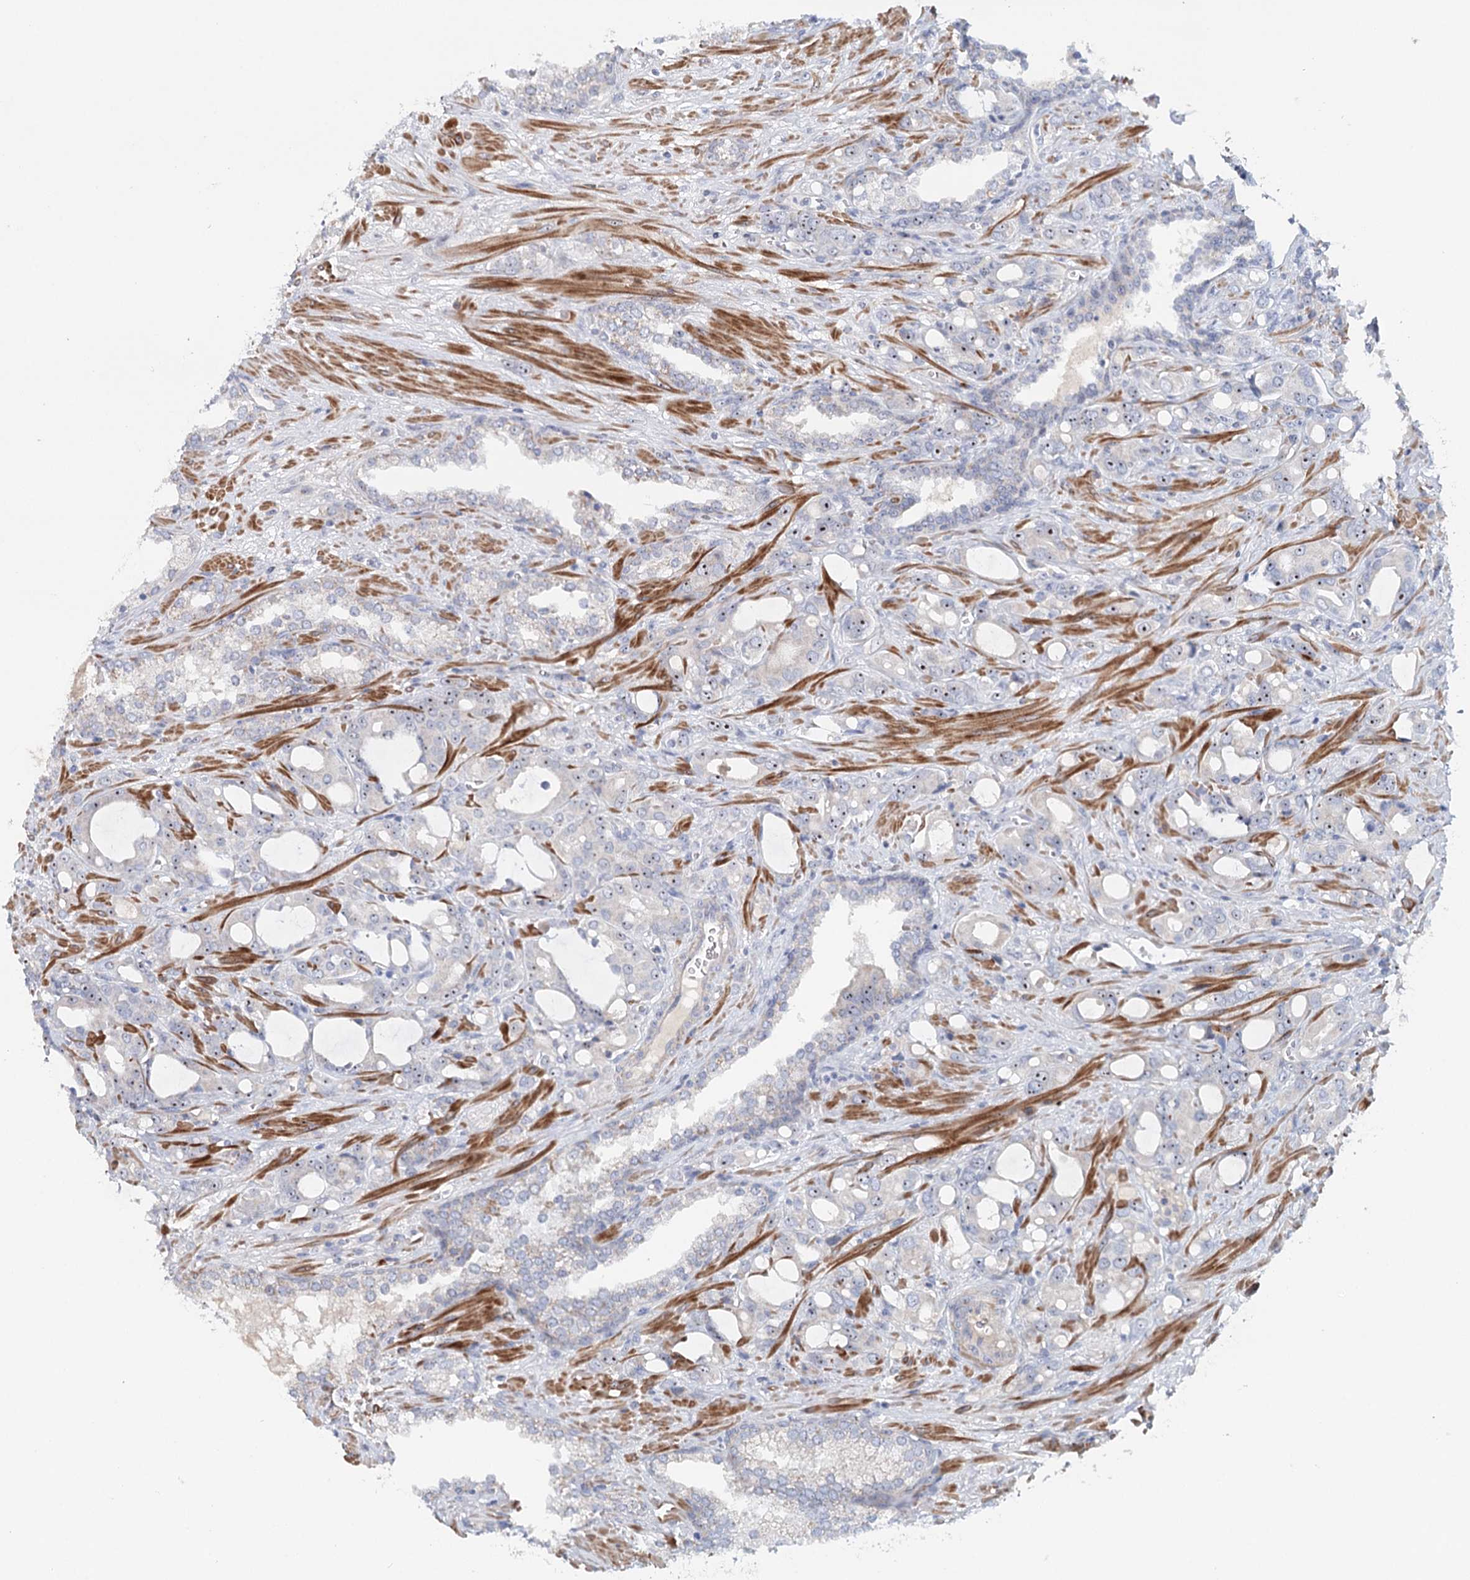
{"staining": {"intensity": "weak", "quantity": "<25%", "location": "nuclear"}, "tissue": "prostate cancer", "cell_type": "Tumor cells", "image_type": "cancer", "snomed": [{"axis": "morphology", "description": "Adenocarcinoma, High grade"}, {"axis": "topography", "description": "Prostate"}], "caption": "Immunohistochemical staining of human prostate cancer (adenocarcinoma (high-grade)) shows no significant staining in tumor cells.", "gene": "RBM43", "patient": {"sex": "male", "age": 72}}